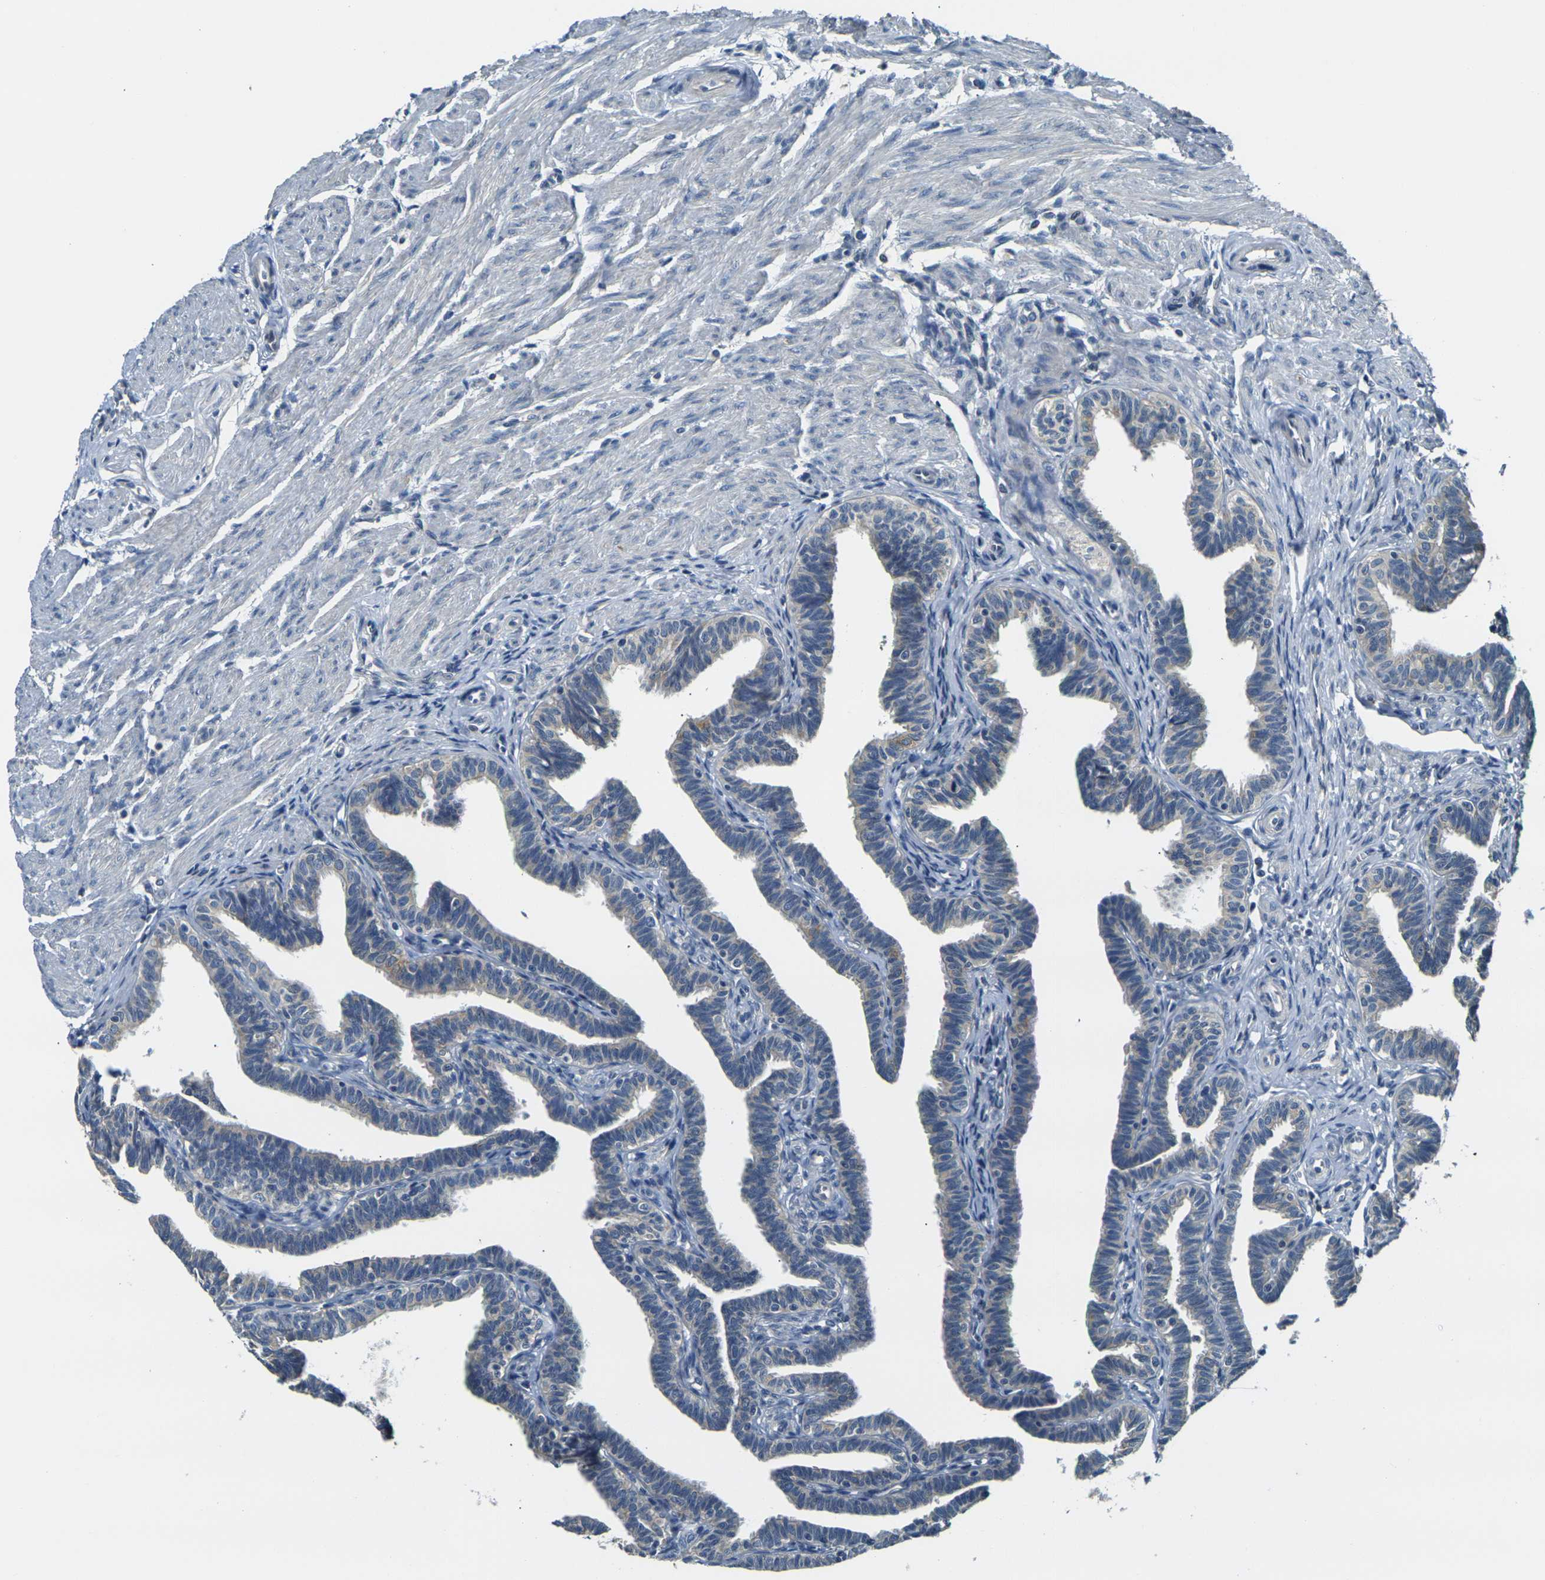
{"staining": {"intensity": "weak", "quantity": "<25%", "location": "cytoplasmic/membranous"}, "tissue": "fallopian tube", "cell_type": "Glandular cells", "image_type": "normal", "snomed": [{"axis": "morphology", "description": "Normal tissue, NOS"}, {"axis": "topography", "description": "Fallopian tube"}, {"axis": "topography", "description": "Ovary"}], "caption": "Glandular cells are negative for brown protein staining in normal fallopian tube. (Brightfield microscopy of DAB immunohistochemistry at high magnification).", "gene": "SHISAL2B", "patient": {"sex": "female", "age": 23}}